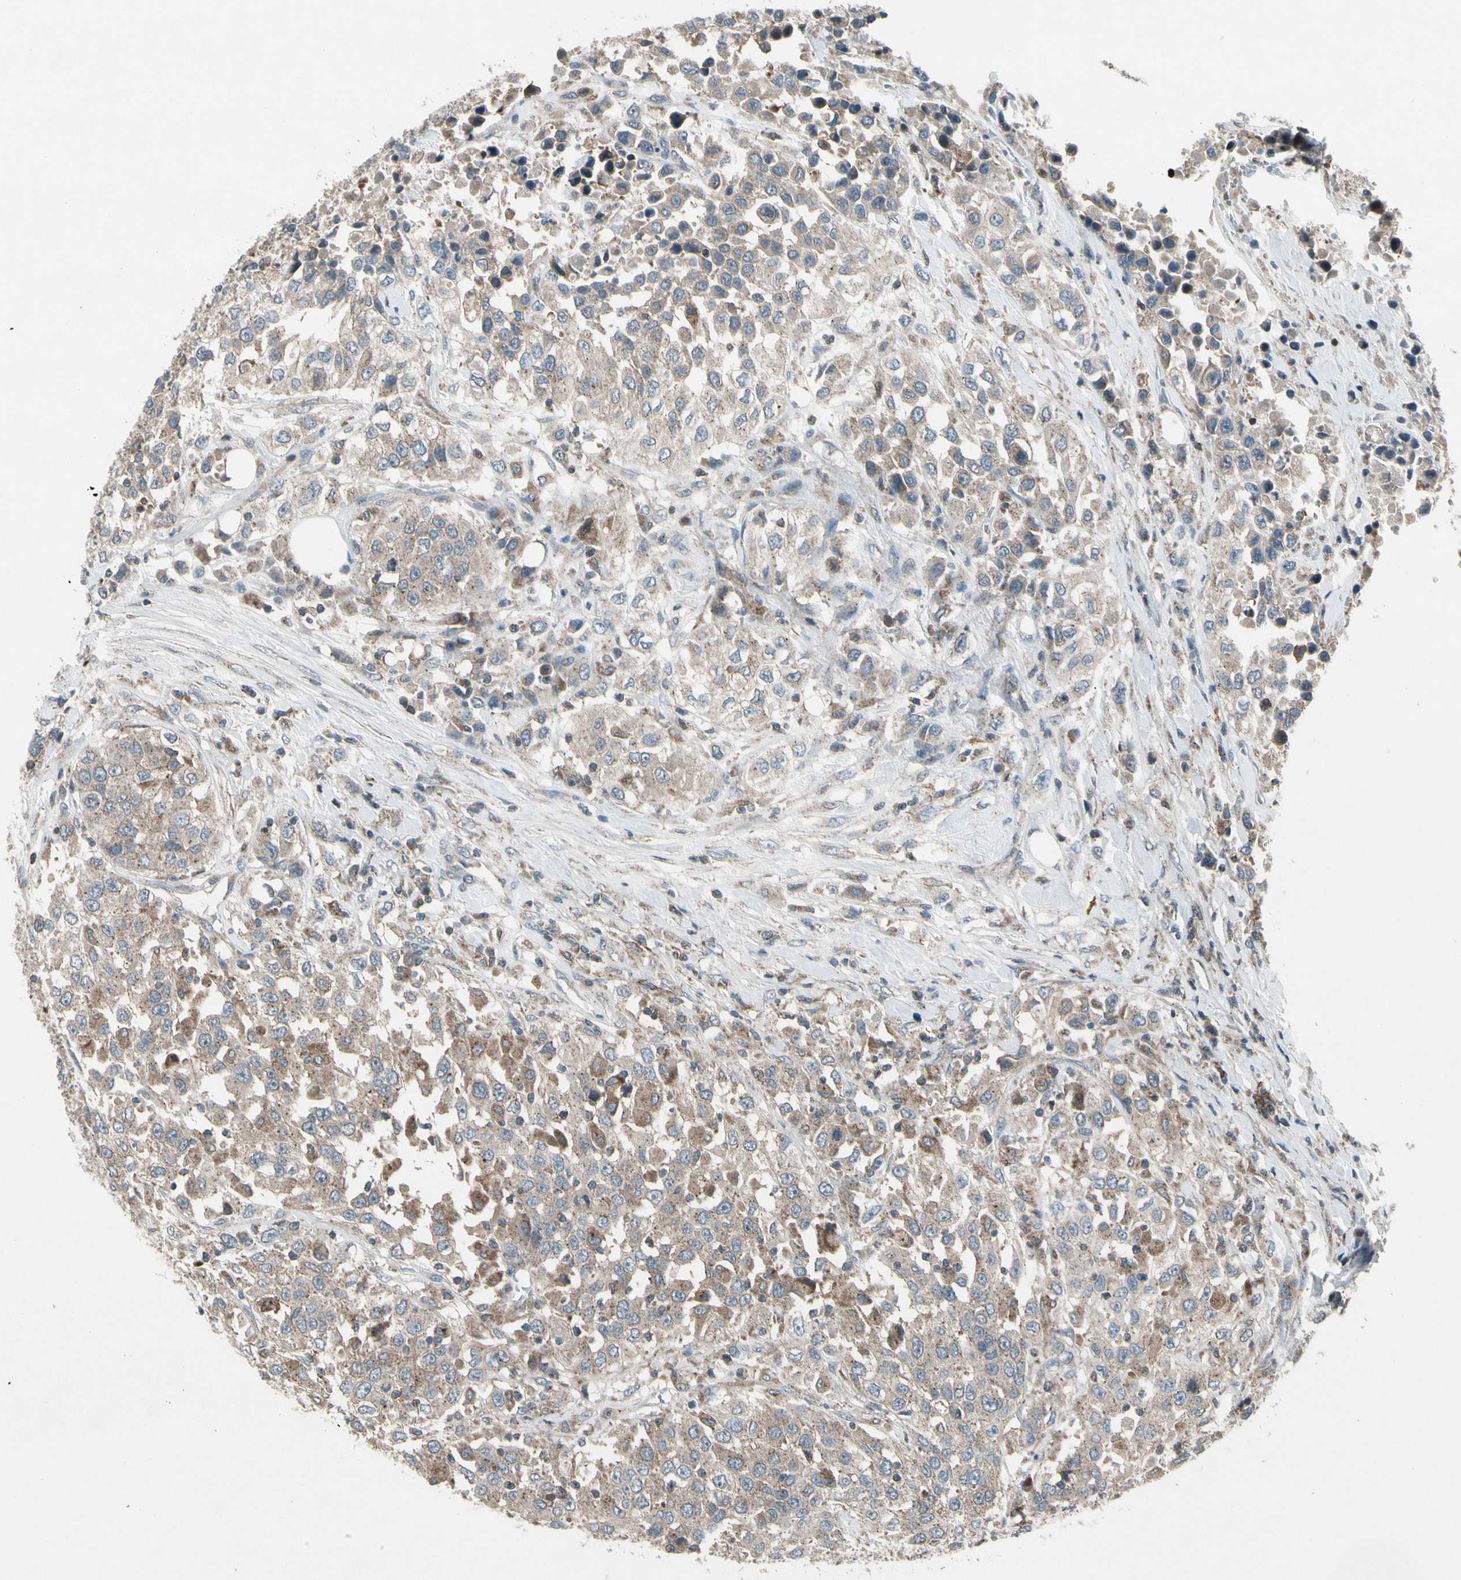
{"staining": {"intensity": "weak", "quantity": ">75%", "location": "cytoplasmic/membranous"}, "tissue": "urothelial cancer", "cell_type": "Tumor cells", "image_type": "cancer", "snomed": [{"axis": "morphology", "description": "Urothelial carcinoma, High grade"}, {"axis": "topography", "description": "Urinary bladder"}], "caption": "Immunohistochemical staining of high-grade urothelial carcinoma demonstrates low levels of weak cytoplasmic/membranous protein staining in approximately >75% of tumor cells. (IHC, brightfield microscopy, high magnification).", "gene": "NMI", "patient": {"sex": "female", "age": 80}}